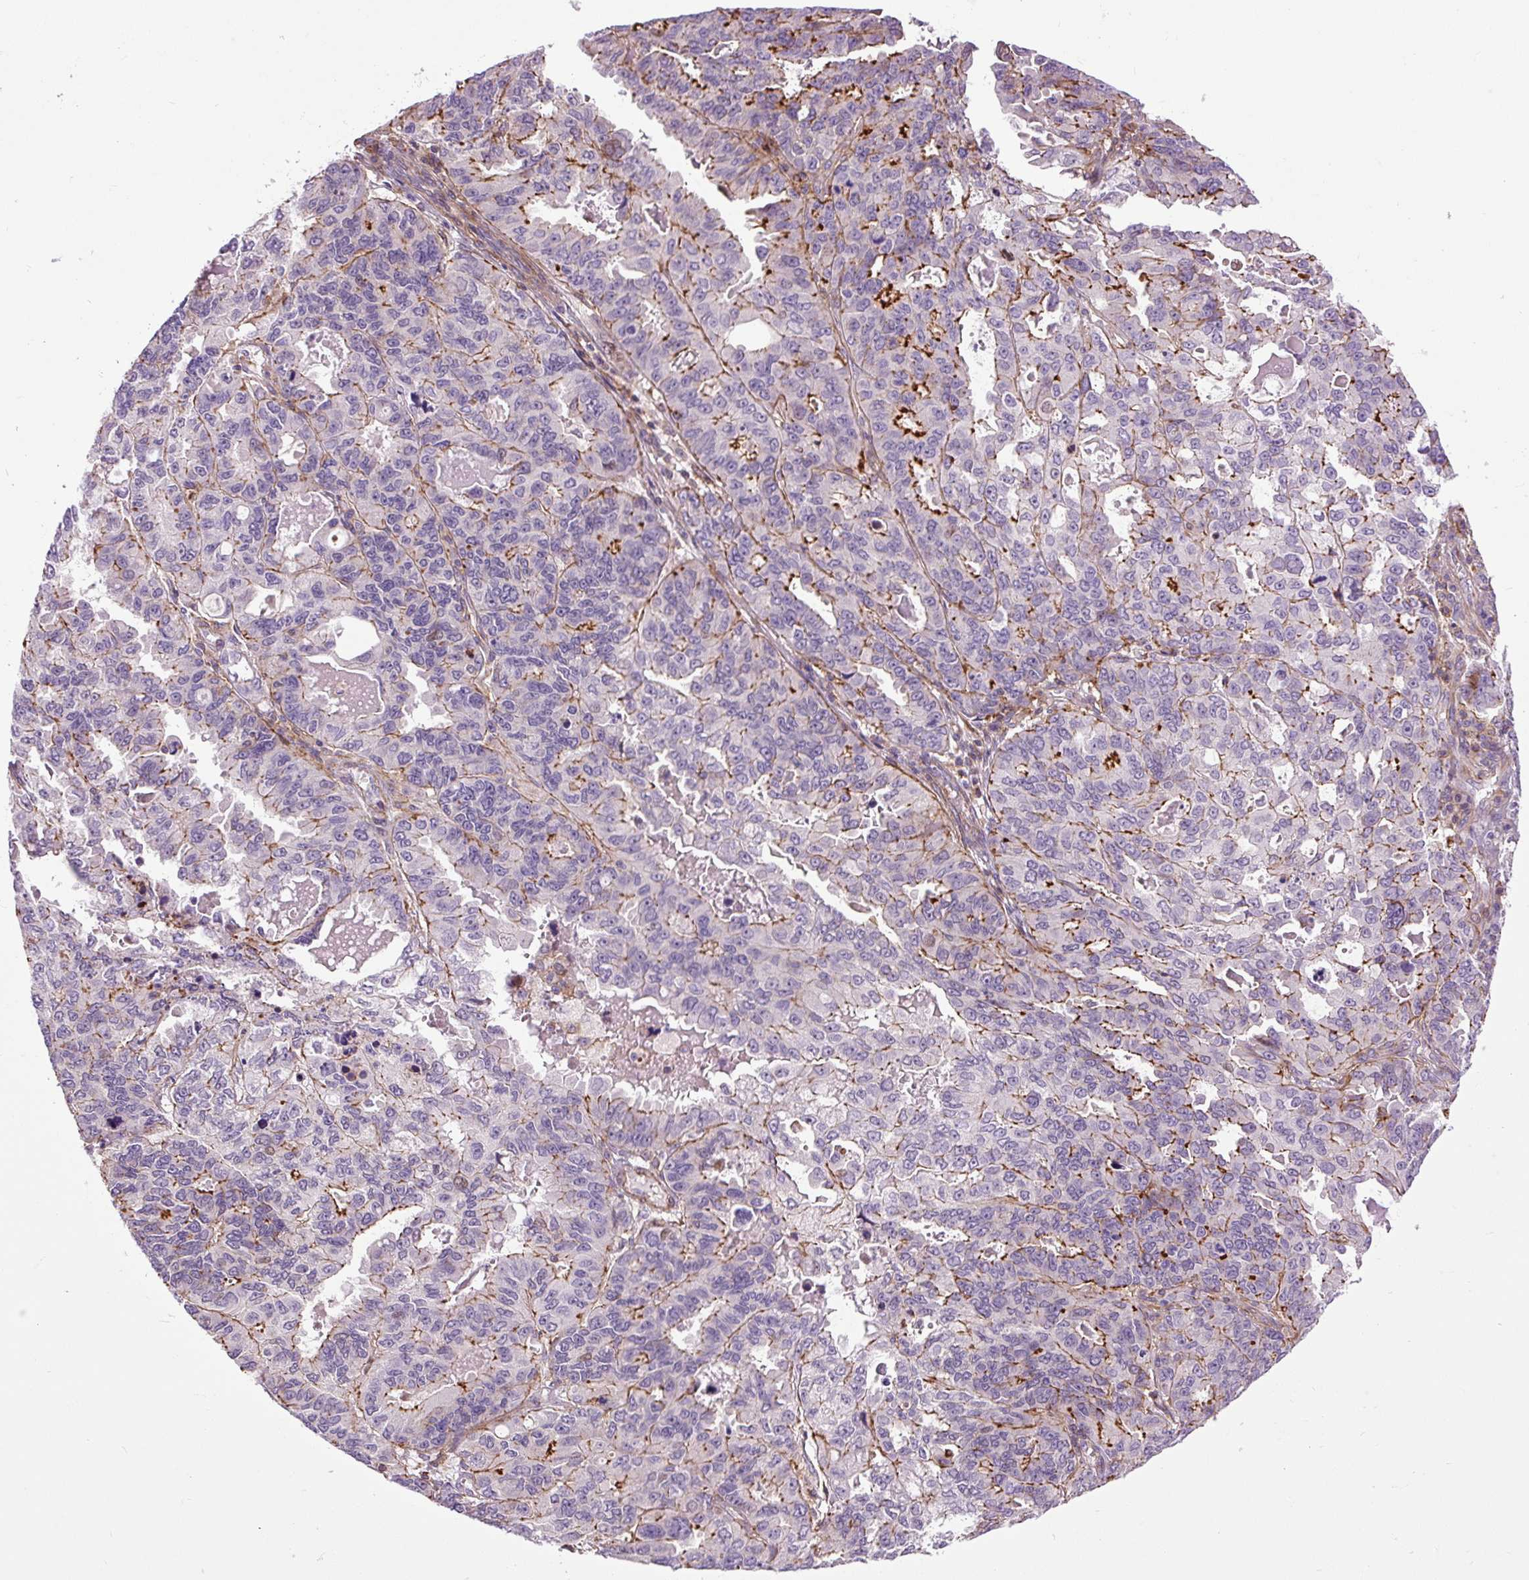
{"staining": {"intensity": "strong", "quantity": "<25%", "location": "cytoplasmic/membranous"}, "tissue": "endometrial cancer", "cell_type": "Tumor cells", "image_type": "cancer", "snomed": [{"axis": "morphology", "description": "Adenocarcinoma, NOS"}, {"axis": "topography", "description": "Uterus"}], "caption": "This is an image of immunohistochemistry staining of endometrial cancer (adenocarcinoma), which shows strong positivity in the cytoplasmic/membranous of tumor cells.", "gene": "ZNF197", "patient": {"sex": "female", "age": 79}}